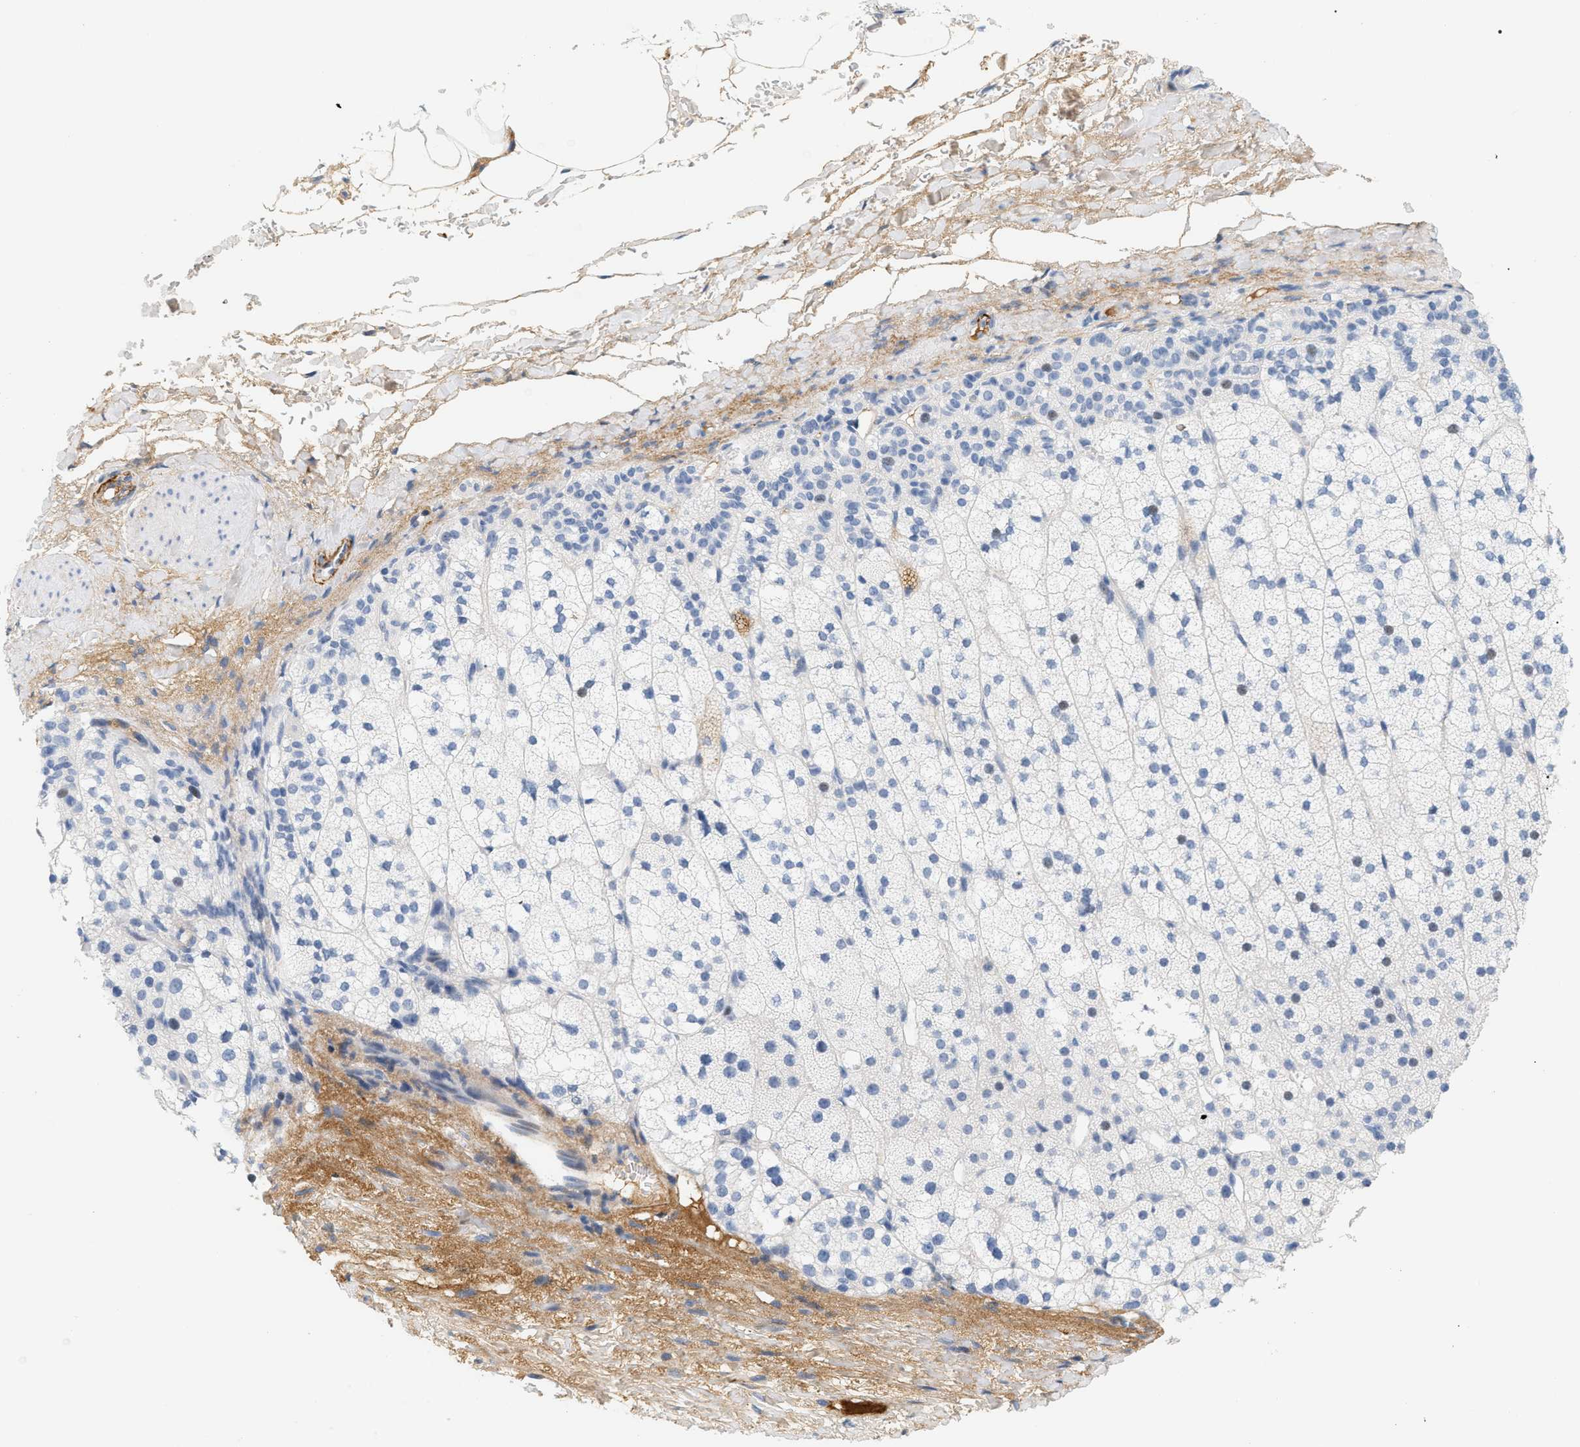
{"staining": {"intensity": "negative", "quantity": "none", "location": "none"}, "tissue": "adrenal gland", "cell_type": "Glandular cells", "image_type": "normal", "snomed": [{"axis": "morphology", "description": "Normal tissue, NOS"}, {"axis": "topography", "description": "Adrenal gland"}], "caption": "DAB (3,3'-diaminobenzidine) immunohistochemical staining of unremarkable human adrenal gland displays no significant positivity in glandular cells.", "gene": "CFH", "patient": {"sex": "male", "age": 35}}